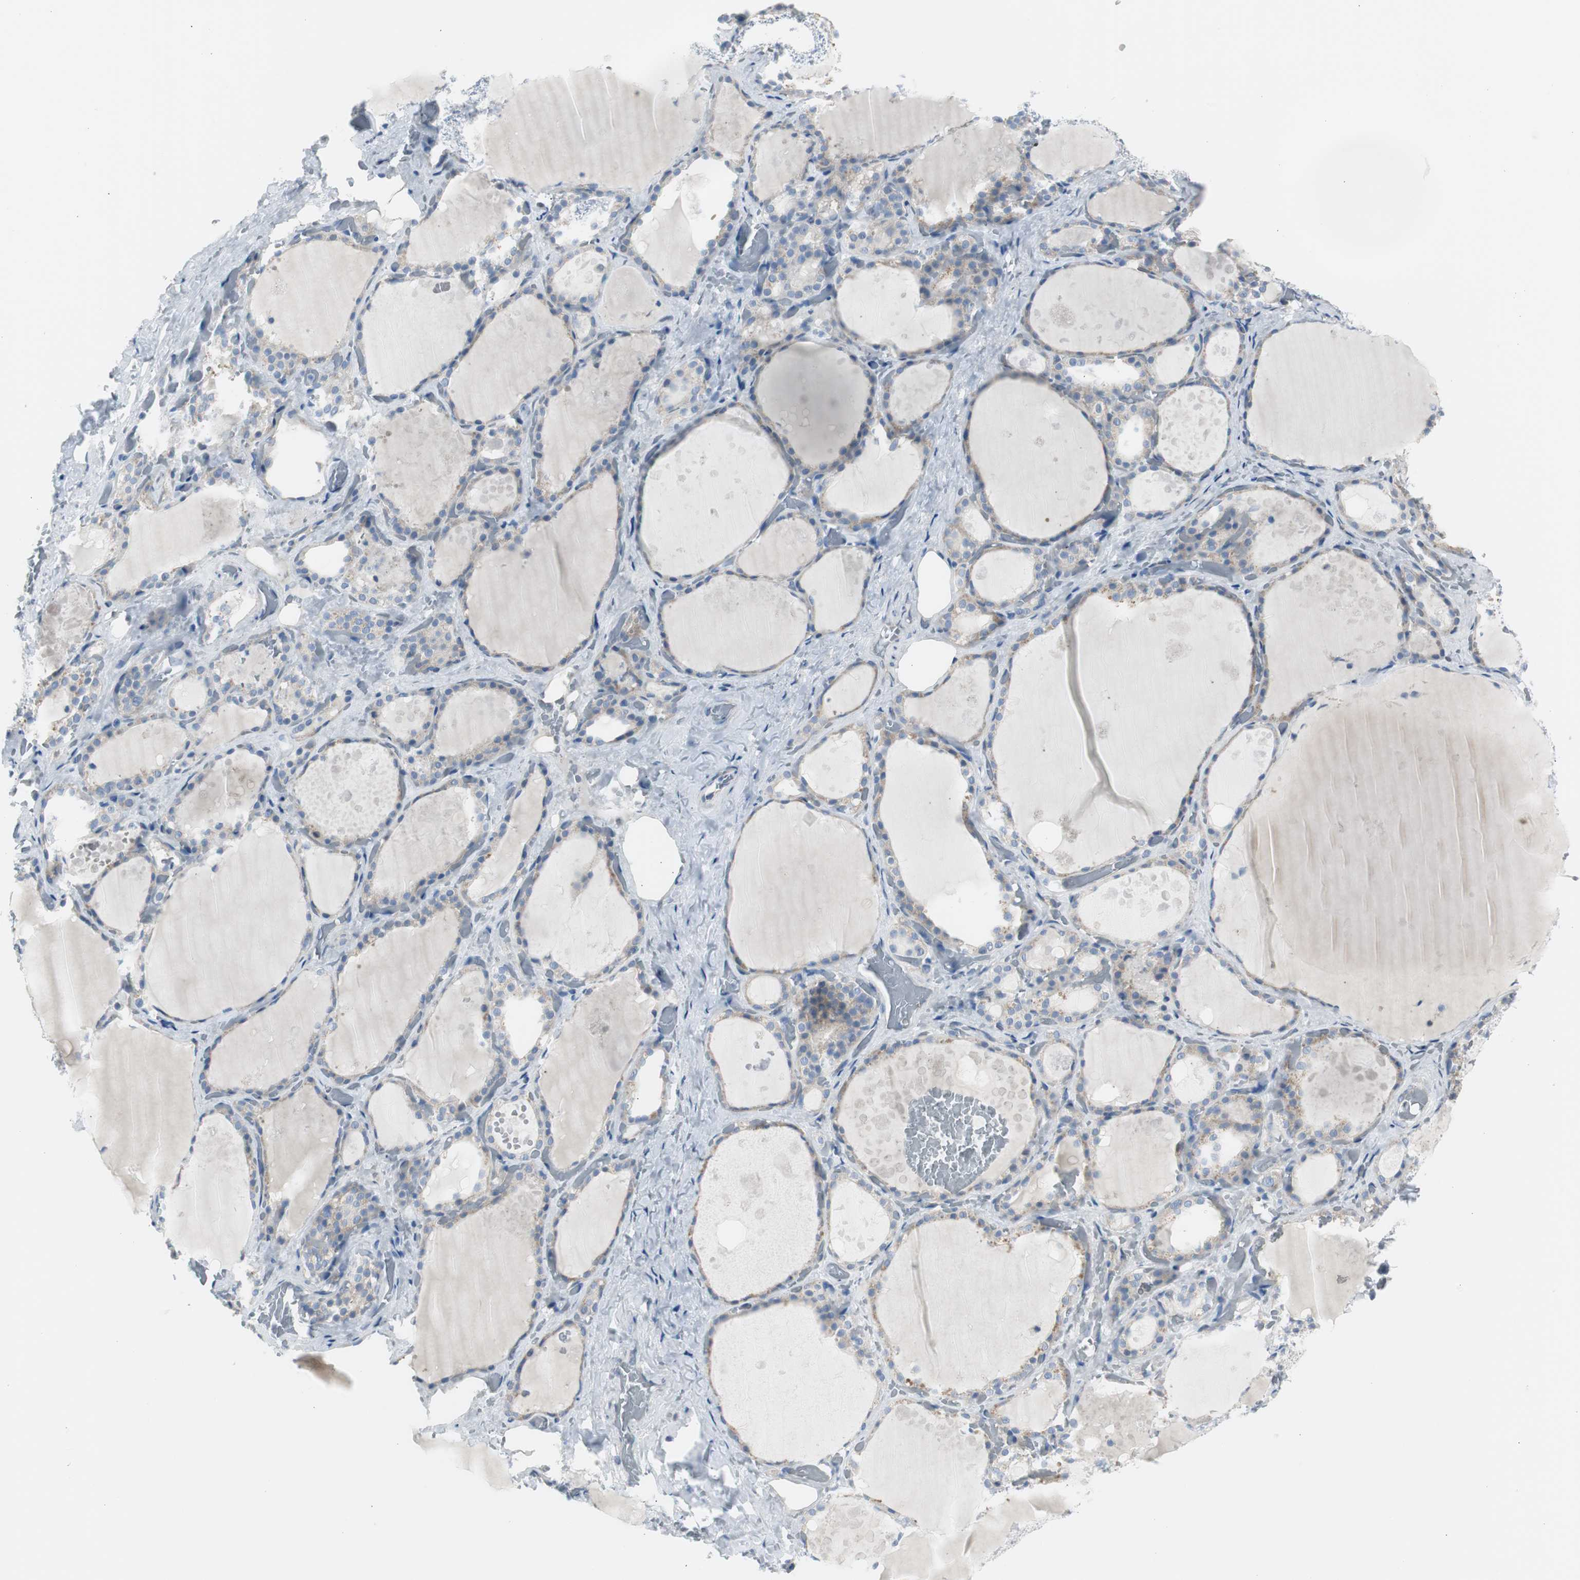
{"staining": {"intensity": "weak", "quantity": ">75%", "location": "cytoplasmic/membranous"}, "tissue": "thyroid gland", "cell_type": "Glandular cells", "image_type": "normal", "snomed": [{"axis": "morphology", "description": "Normal tissue, NOS"}, {"axis": "topography", "description": "Thyroid gland"}], "caption": "Unremarkable thyroid gland was stained to show a protein in brown. There is low levels of weak cytoplasmic/membranous staining in about >75% of glandular cells.", "gene": "RPS12", "patient": {"sex": "male", "age": 61}}